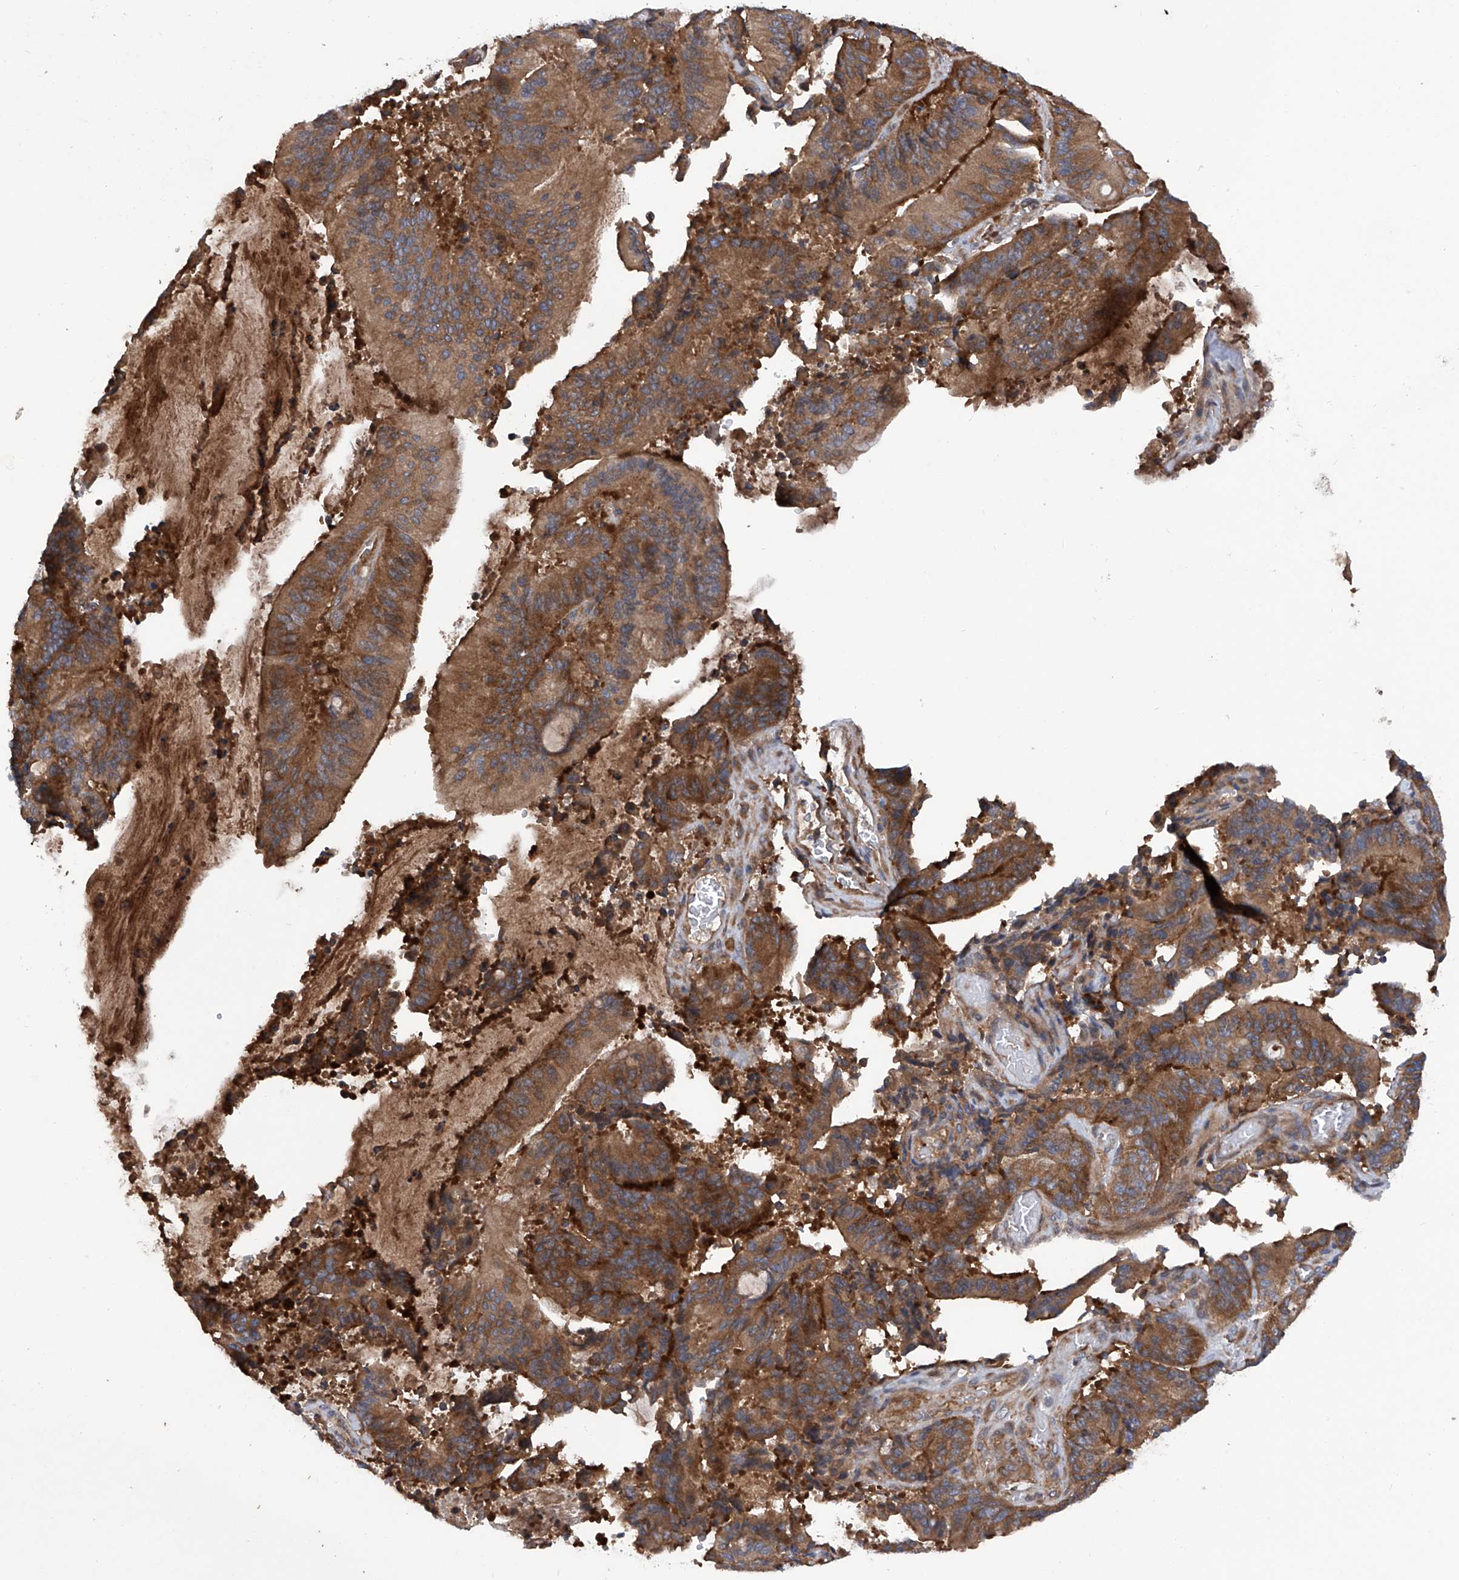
{"staining": {"intensity": "strong", "quantity": ">75%", "location": "cytoplasmic/membranous"}, "tissue": "liver cancer", "cell_type": "Tumor cells", "image_type": "cancer", "snomed": [{"axis": "morphology", "description": "Normal tissue, NOS"}, {"axis": "morphology", "description": "Cholangiocarcinoma"}, {"axis": "topography", "description": "Liver"}, {"axis": "topography", "description": "Peripheral nerve tissue"}], "caption": "This is an image of immunohistochemistry (IHC) staining of cholangiocarcinoma (liver), which shows strong expression in the cytoplasmic/membranous of tumor cells.", "gene": "ASCC3", "patient": {"sex": "female", "age": 73}}